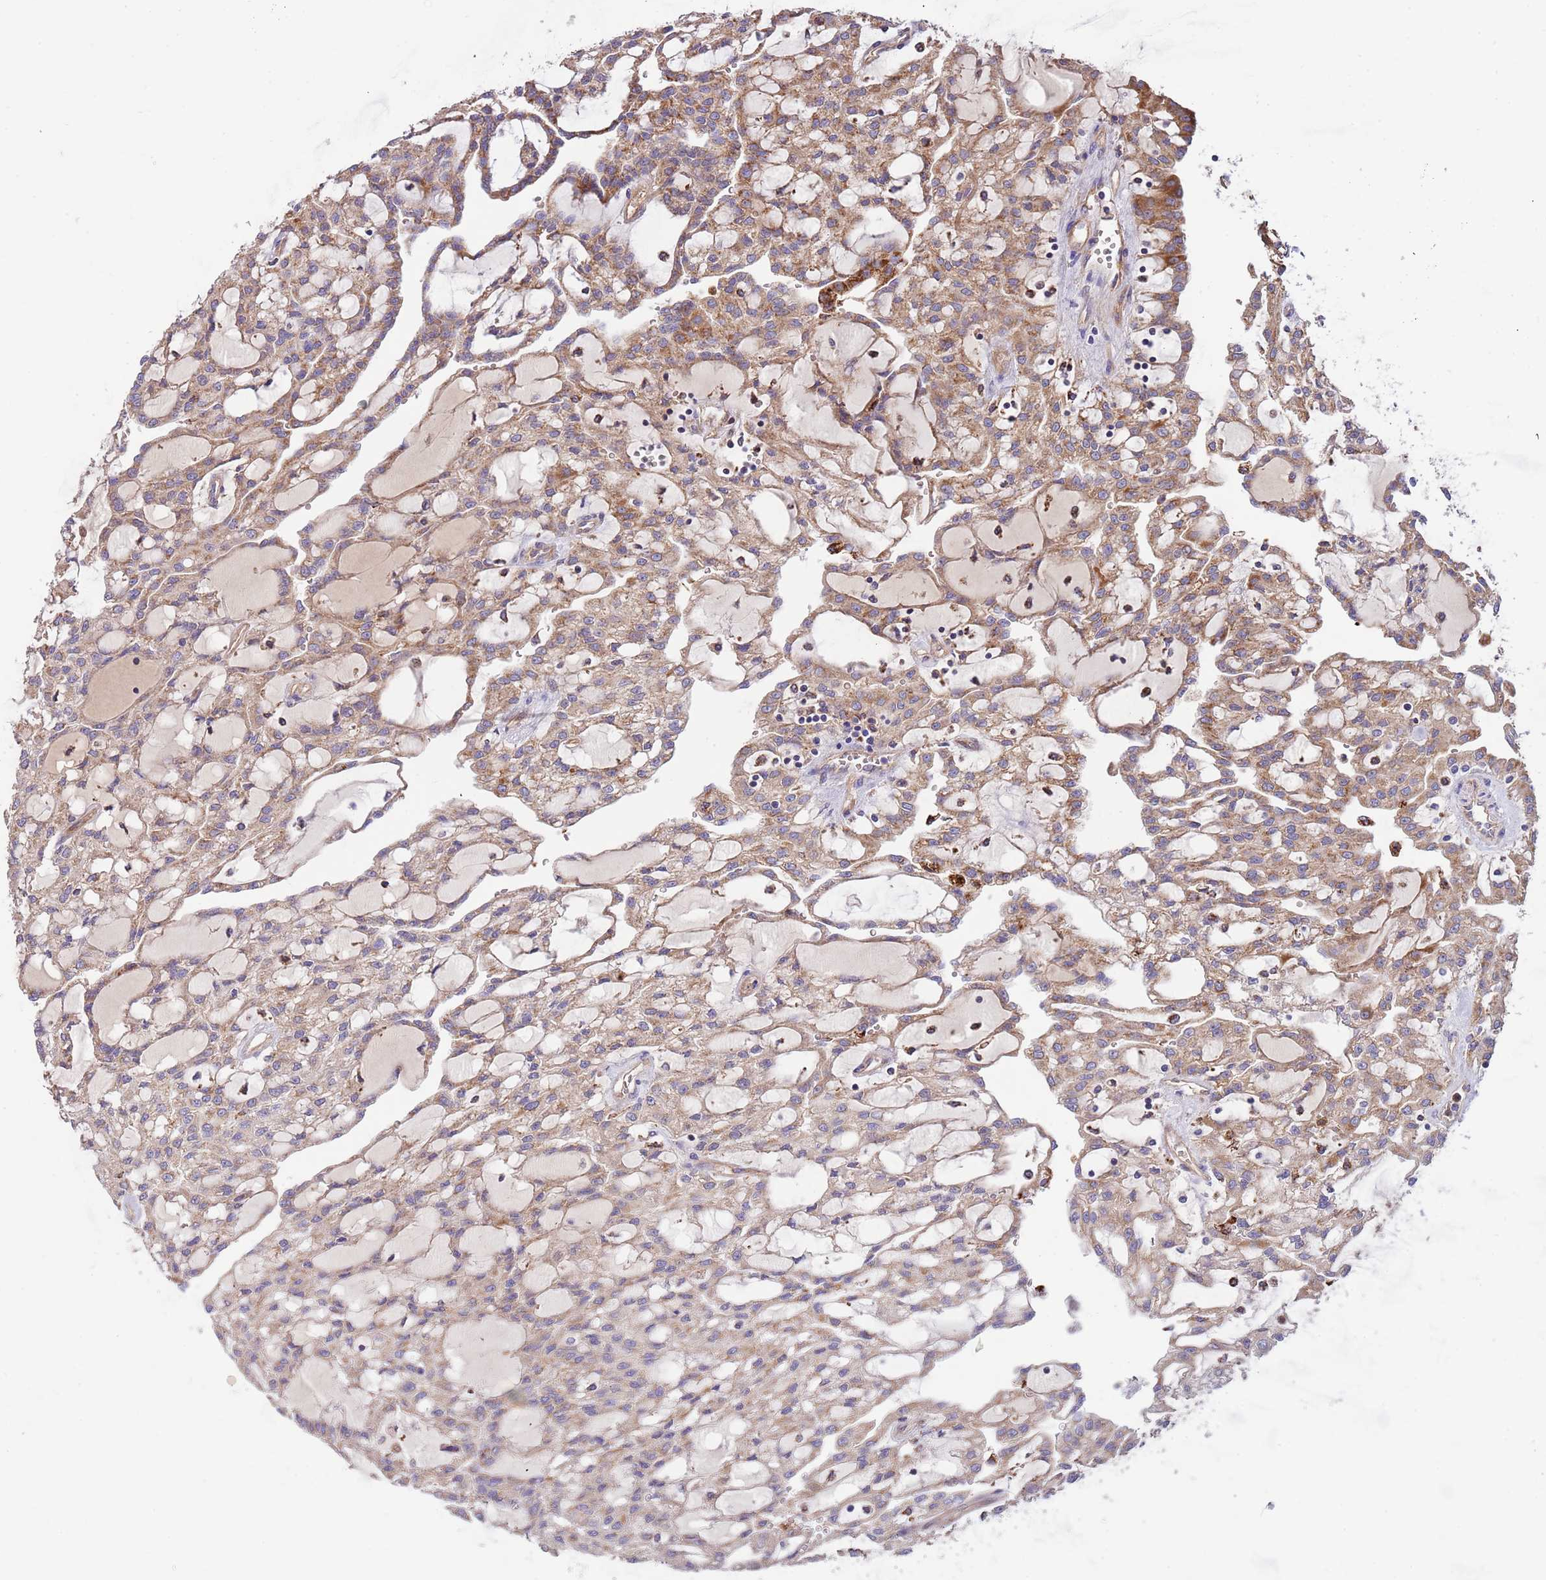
{"staining": {"intensity": "moderate", "quantity": ">75%", "location": "cytoplasmic/membranous"}, "tissue": "renal cancer", "cell_type": "Tumor cells", "image_type": "cancer", "snomed": [{"axis": "morphology", "description": "Adenocarcinoma, NOS"}, {"axis": "topography", "description": "Kidney"}], "caption": "This micrograph exhibits immunohistochemistry staining of human renal cancer (adenocarcinoma), with medium moderate cytoplasmic/membranous expression in approximately >75% of tumor cells.", "gene": "DOCK6", "patient": {"sex": "male", "age": 63}}